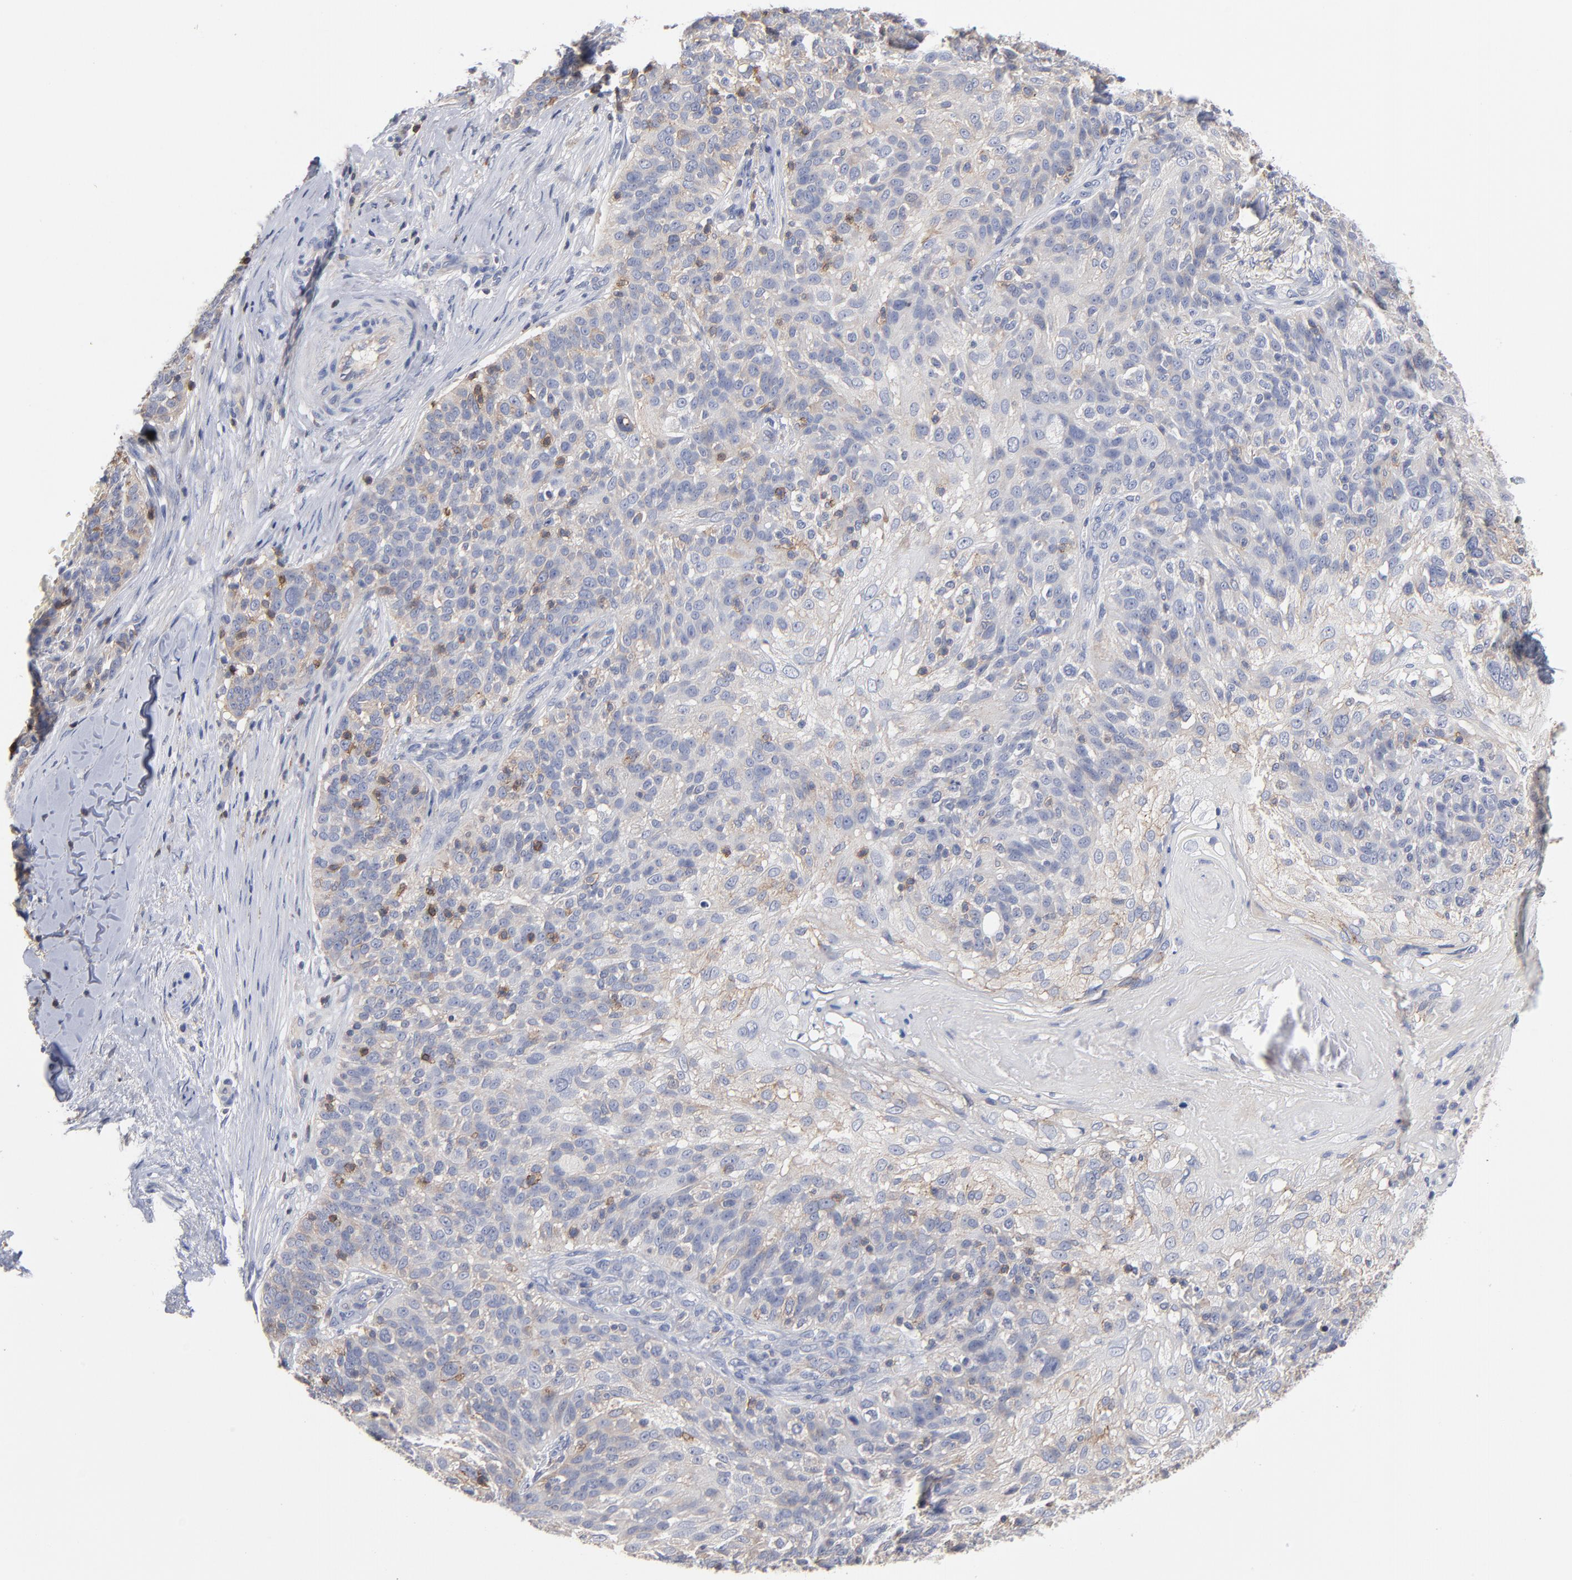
{"staining": {"intensity": "weak", "quantity": ">75%", "location": "cytoplasmic/membranous"}, "tissue": "skin cancer", "cell_type": "Tumor cells", "image_type": "cancer", "snomed": [{"axis": "morphology", "description": "Normal tissue, NOS"}, {"axis": "morphology", "description": "Squamous cell carcinoma, NOS"}, {"axis": "topography", "description": "Skin"}], "caption": "An image of skin cancer stained for a protein exhibits weak cytoplasmic/membranous brown staining in tumor cells. The protein of interest is shown in brown color, while the nuclei are stained blue.", "gene": "PDLIM2", "patient": {"sex": "female", "age": 83}}